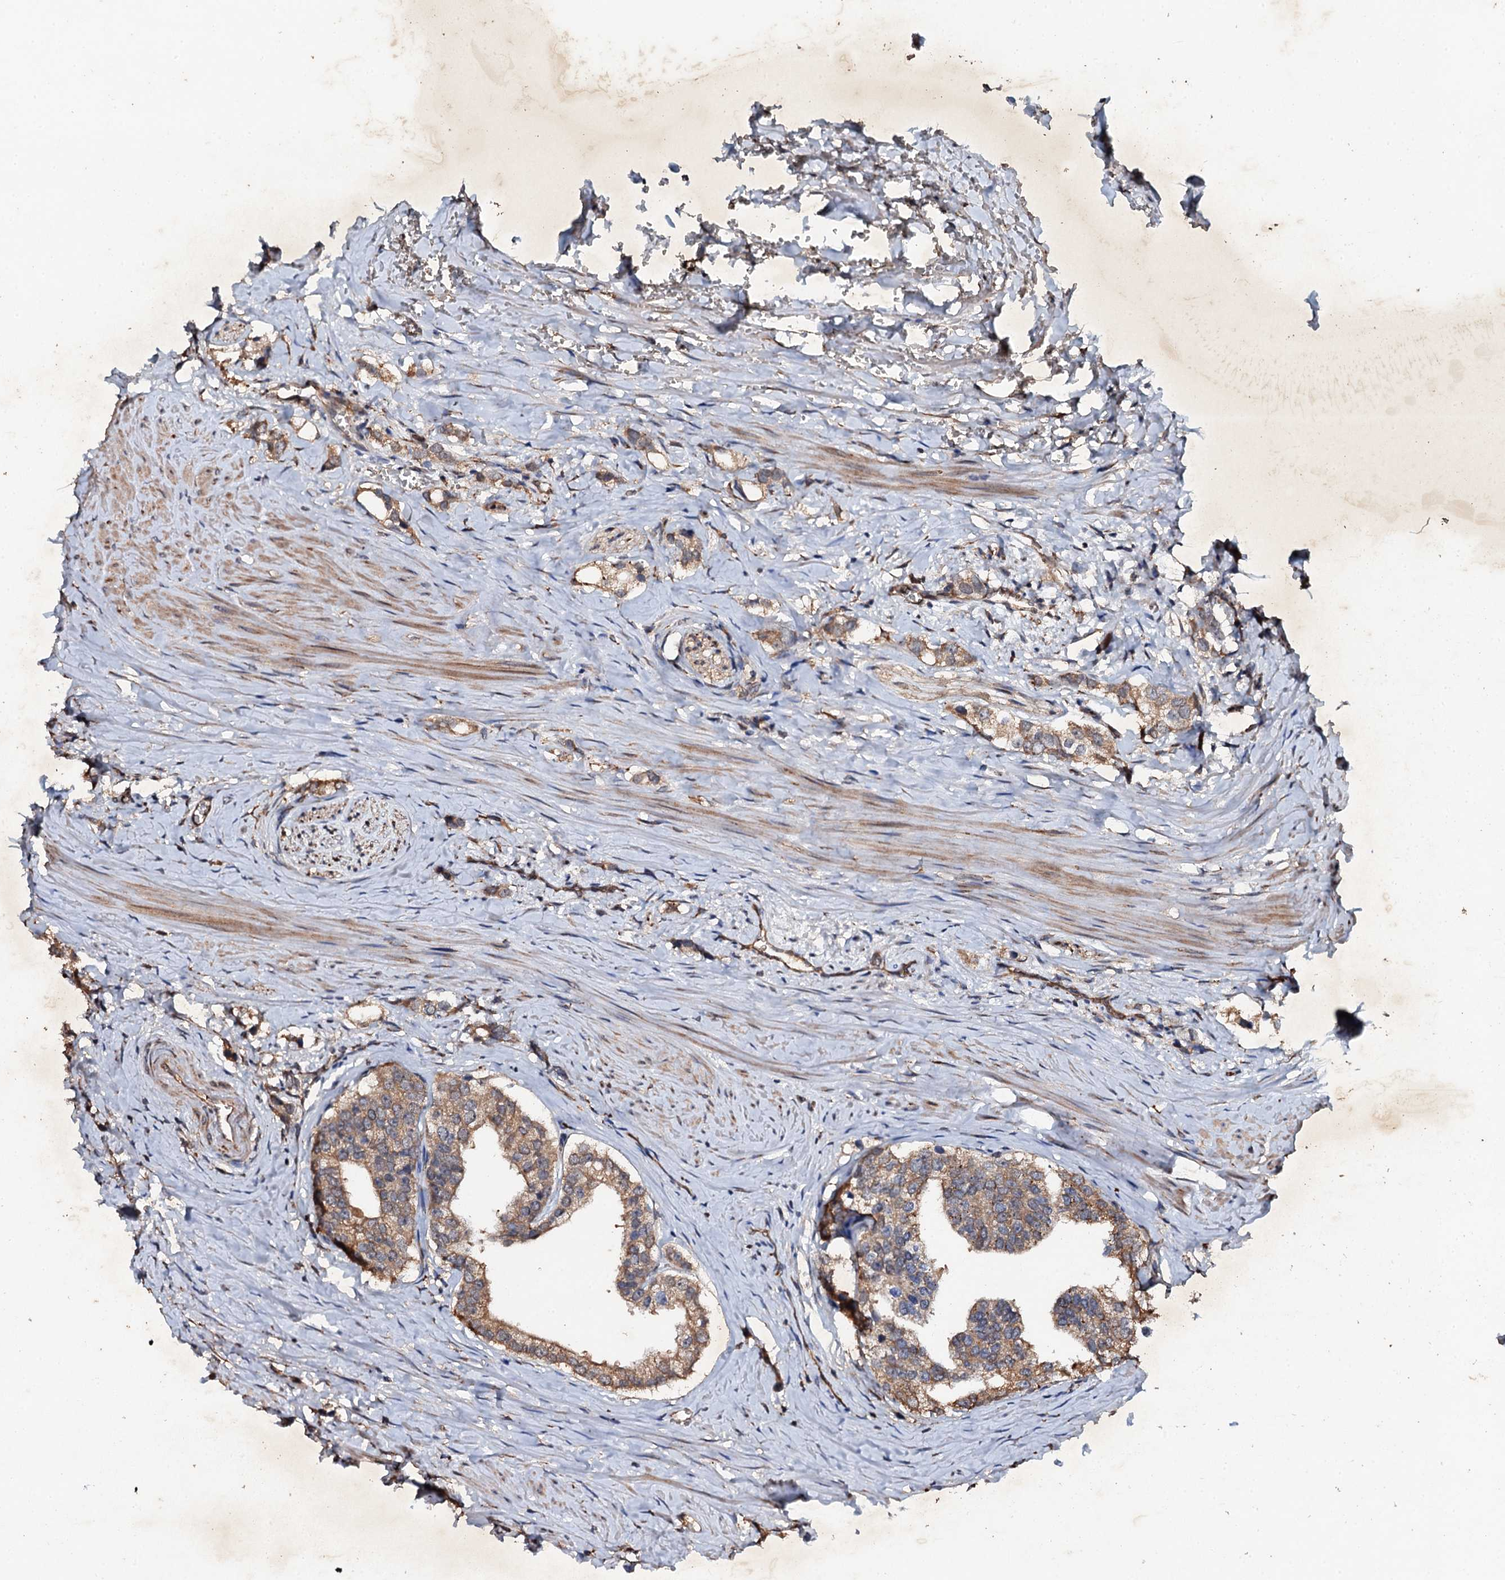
{"staining": {"intensity": "moderate", "quantity": ">75%", "location": "cytoplasmic/membranous"}, "tissue": "prostate cancer", "cell_type": "Tumor cells", "image_type": "cancer", "snomed": [{"axis": "morphology", "description": "Adenocarcinoma, High grade"}, {"axis": "topography", "description": "Prostate"}], "caption": "Protein expression analysis of human prostate cancer reveals moderate cytoplasmic/membranous expression in about >75% of tumor cells.", "gene": "ADAMTS10", "patient": {"sex": "male", "age": 66}}